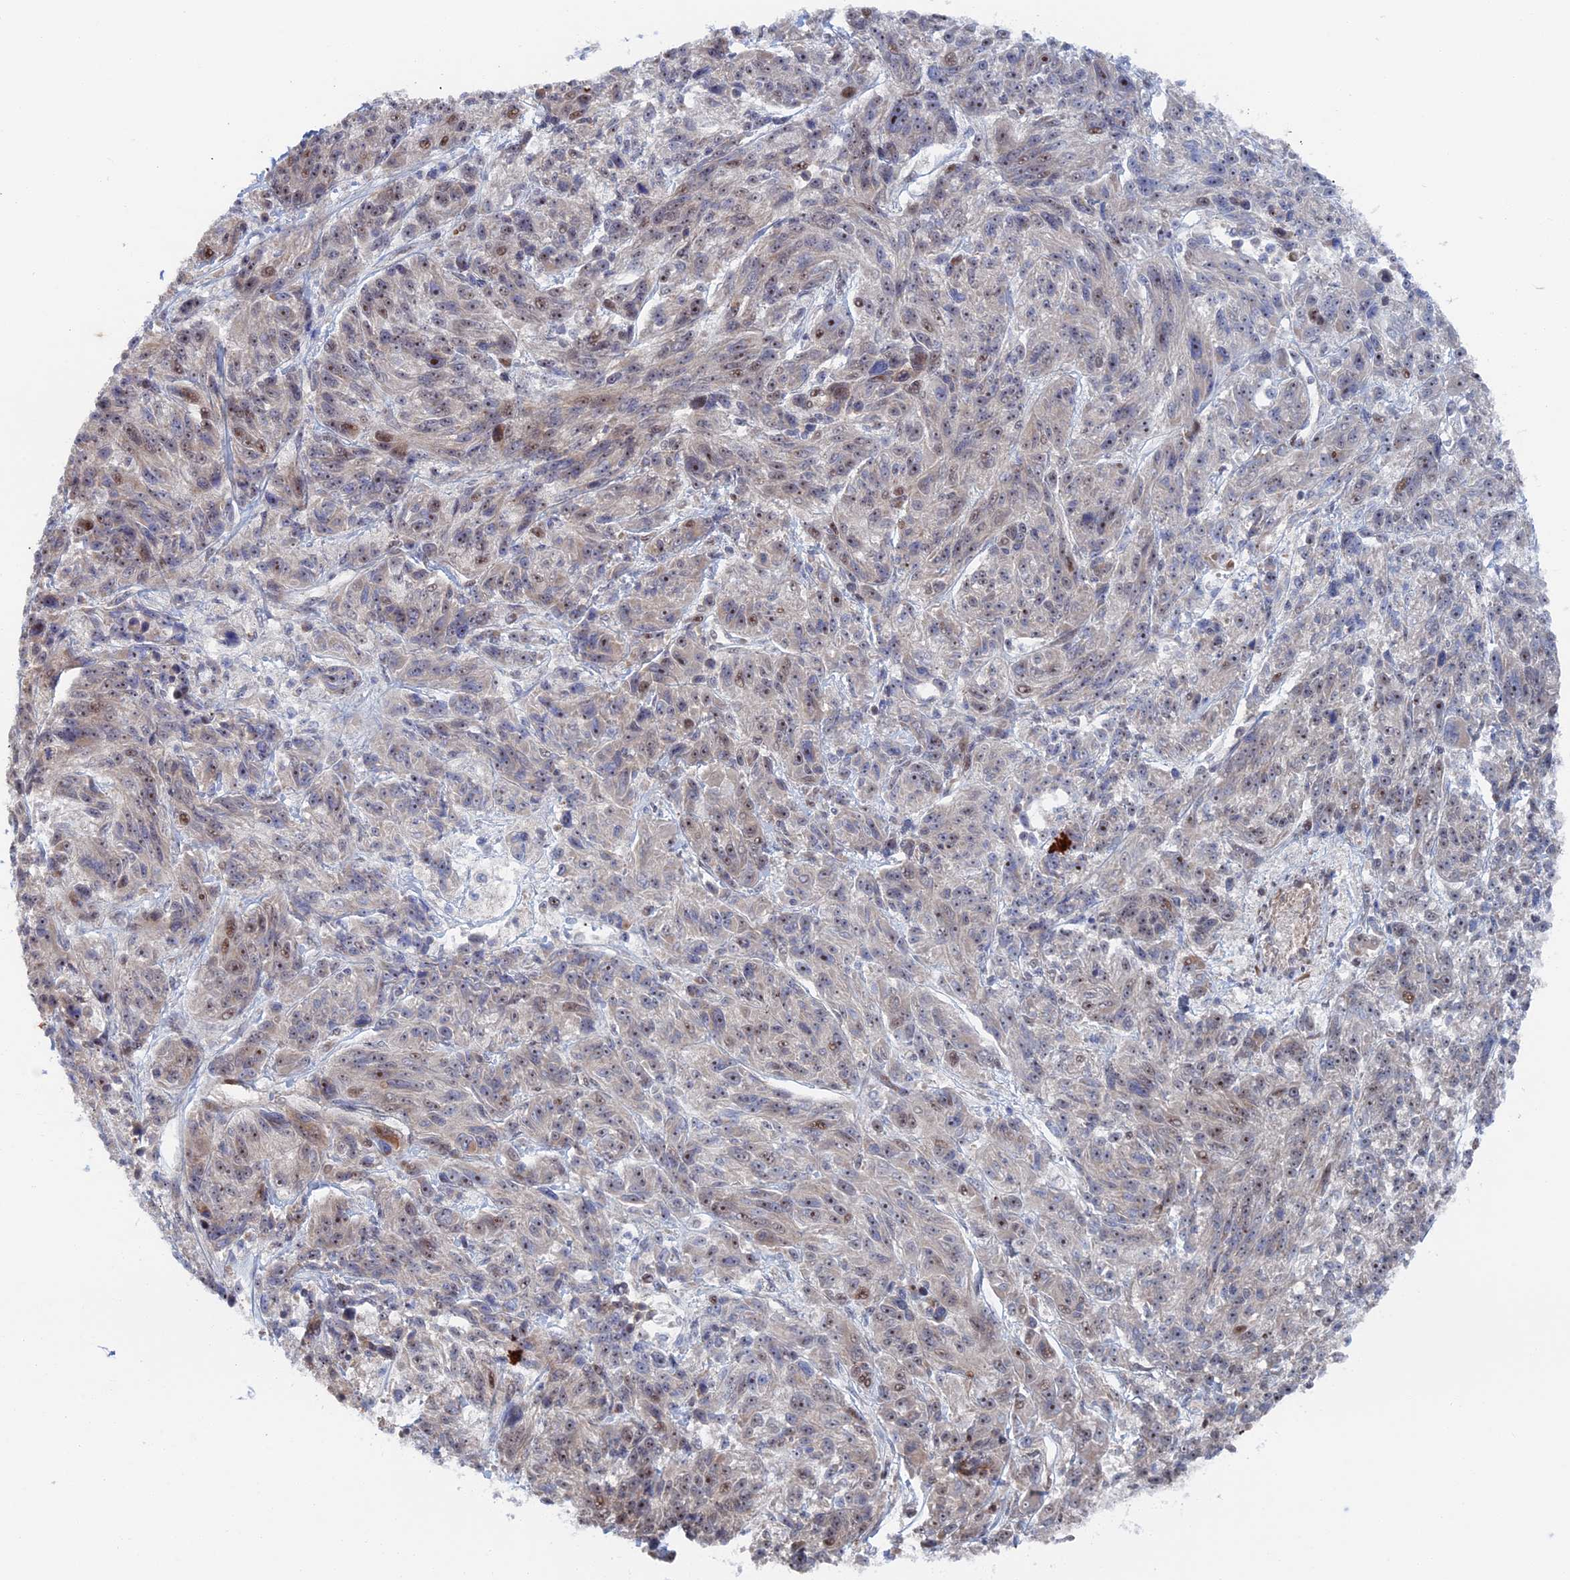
{"staining": {"intensity": "weak", "quantity": "25%-75%", "location": "cytoplasmic/membranous,nuclear"}, "tissue": "melanoma", "cell_type": "Tumor cells", "image_type": "cancer", "snomed": [{"axis": "morphology", "description": "Malignant melanoma, NOS"}, {"axis": "topography", "description": "Skin"}], "caption": "Immunohistochemistry (IHC) micrograph of neoplastic tissue: human malignant melanoma stained using immunohistochemistry (IHC) shows low levels of weak protein expression localized specifically in the cytoplasmic/membranous and nuclear of tumor cells, appearing as a cytoplasmic/membranous and nuclear brown color.", "gene": "IL7", "patient": {"sex": "male", "age": 53}}